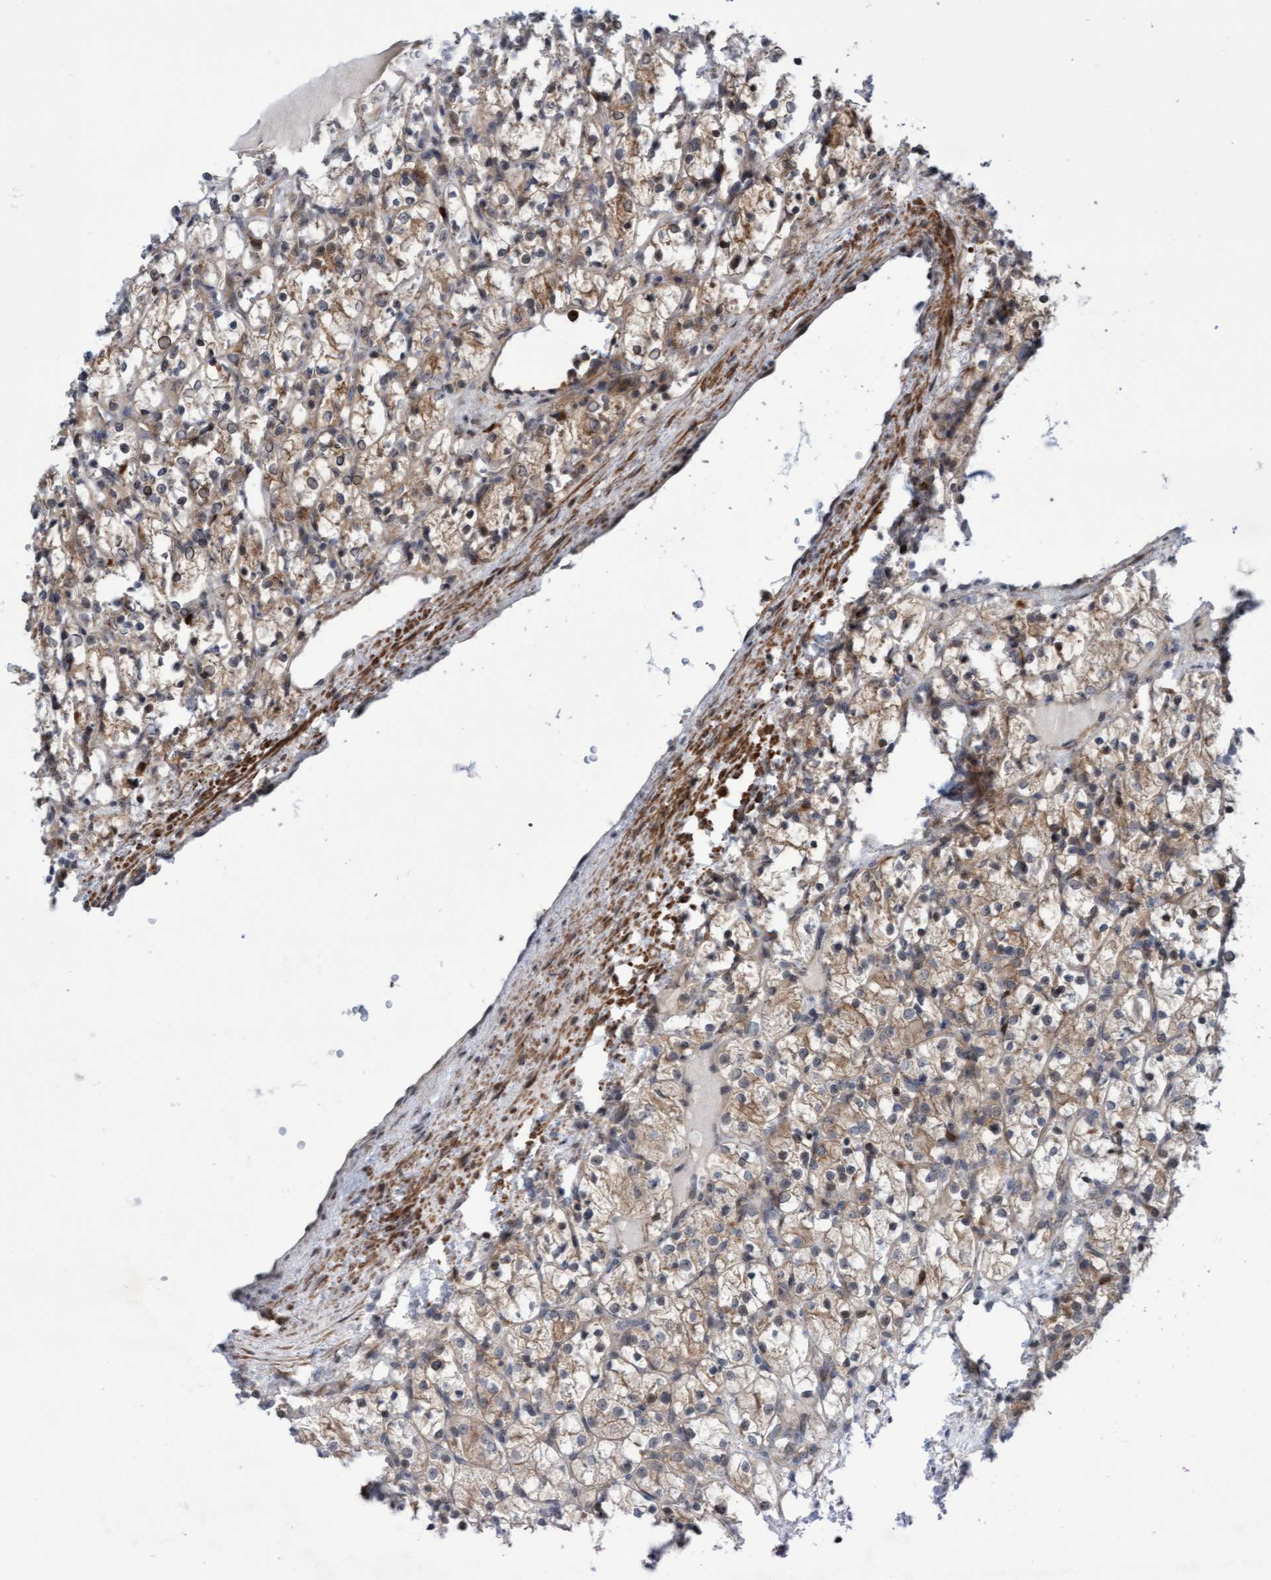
{"staining": {"intensity": "moderate", "quantity": ">75%", "location": "cytoplasmic/membranous"}, "tissue": "renal cancer", "cell_type": "Tumor cells", "image_type": "cancer", "snomed": [{"axis": "morphology", "description": "Adenocarcinoma, NOS"}, {"axis": "topography", "description": "Kidney"}], "caption": "Immunohistochemical staining of human renal cancer (adenocarcinoma) reveals medium levels of moderate cytoplasmic/membranous protein expression in about >75% of tumor cells.", "gene": "RAP1GAP2", "patient": {"sex": "female", "age": 69}}